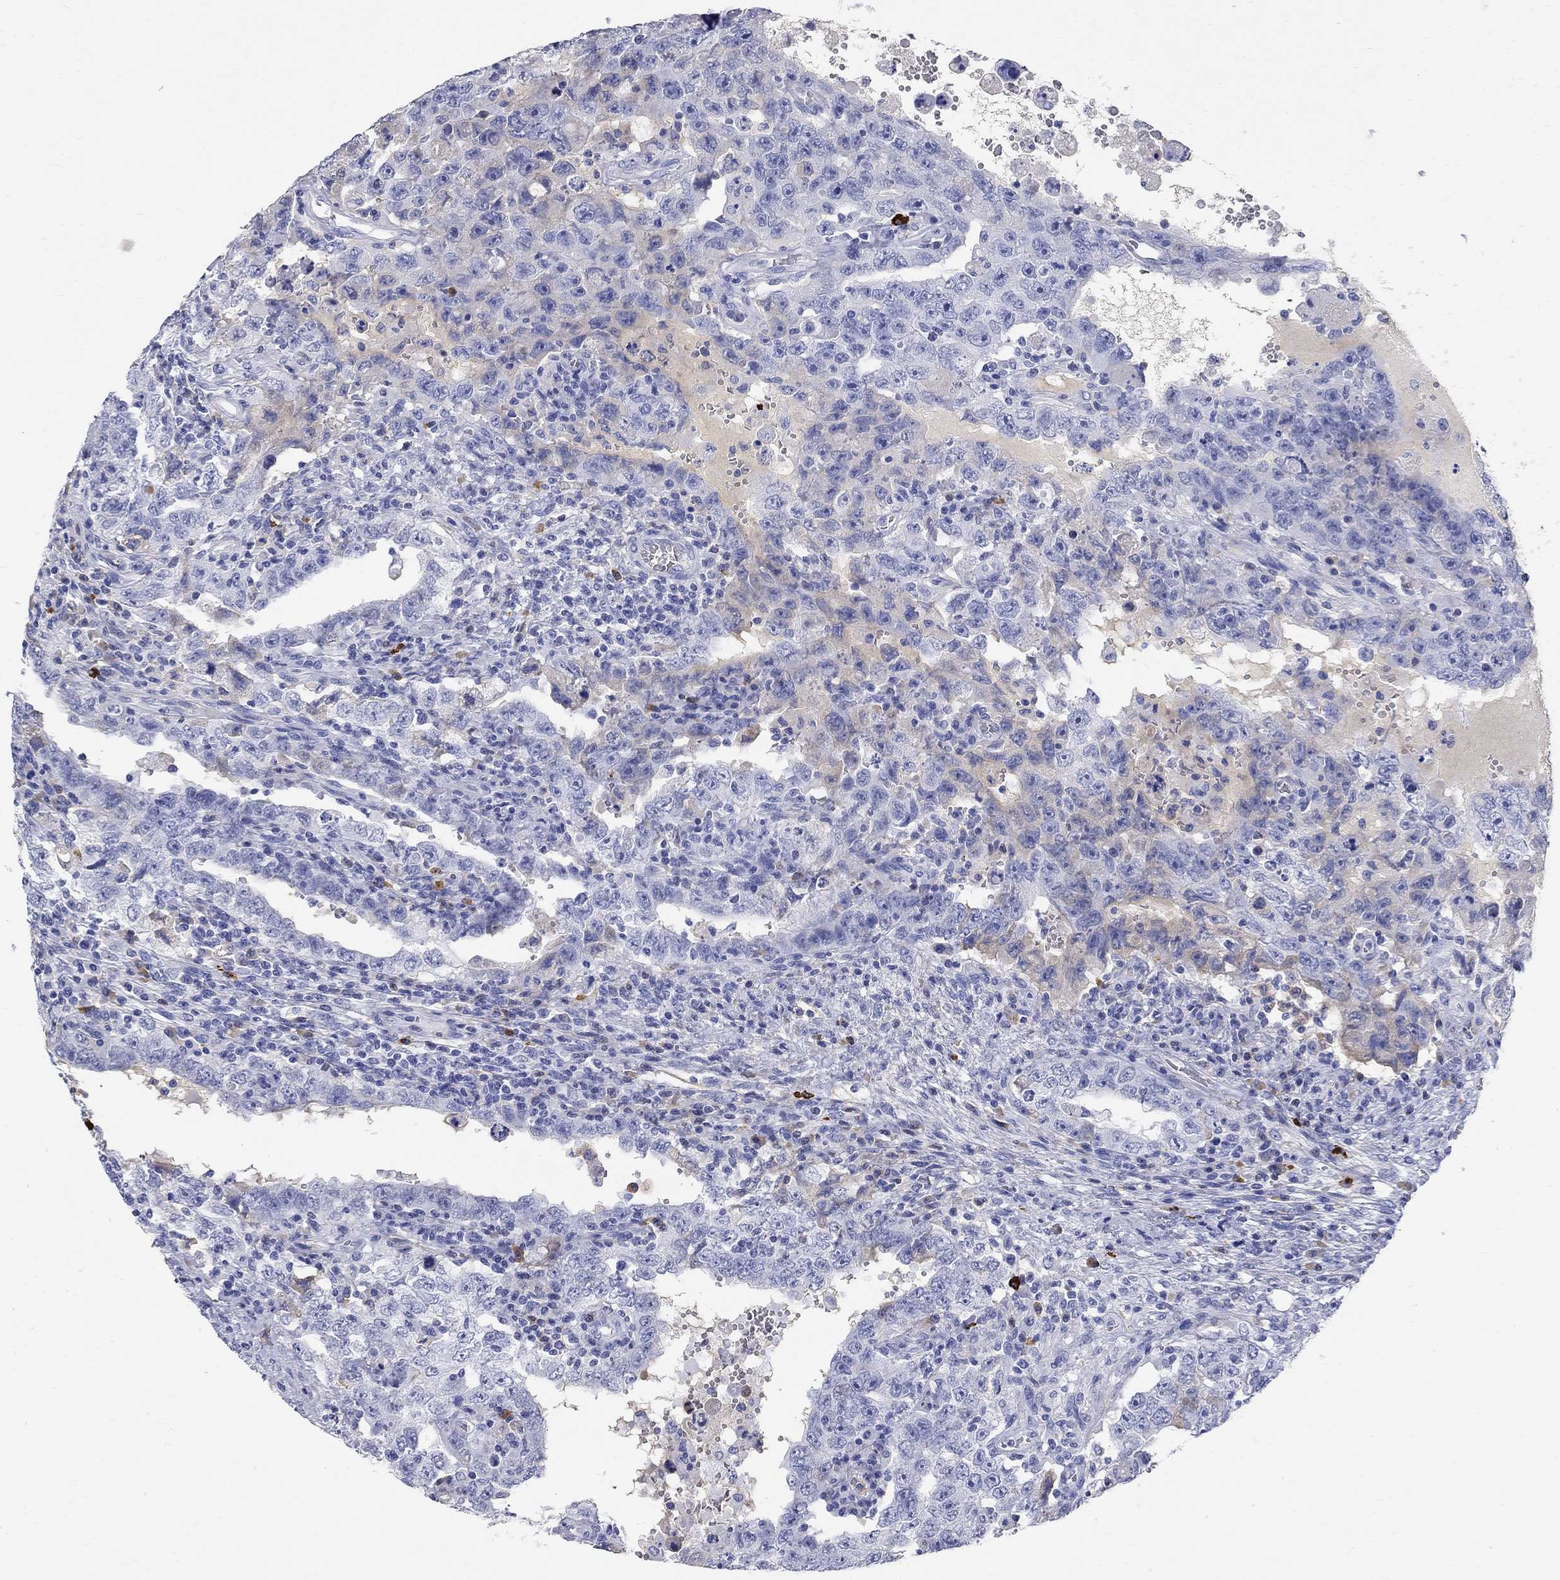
{"staining": {"intensity": "negative", "quantity": "none", "location": "none"}, "tissue": "testis cancer", "cell_type": "Tumor cells", "image_type": "cancer", "snomed": [{"axis": "morphology", "description": "Carcinoma, Embryonal, NOS"}, {"axis": "topography", "description": "Testis"}], "caption": "This is an IHC image of testis cancer (embryonal carcinoma). There is no expression in tumor cells.", "gene": "PHOX2B", "patient": {"sex": "male", "age": 26}}